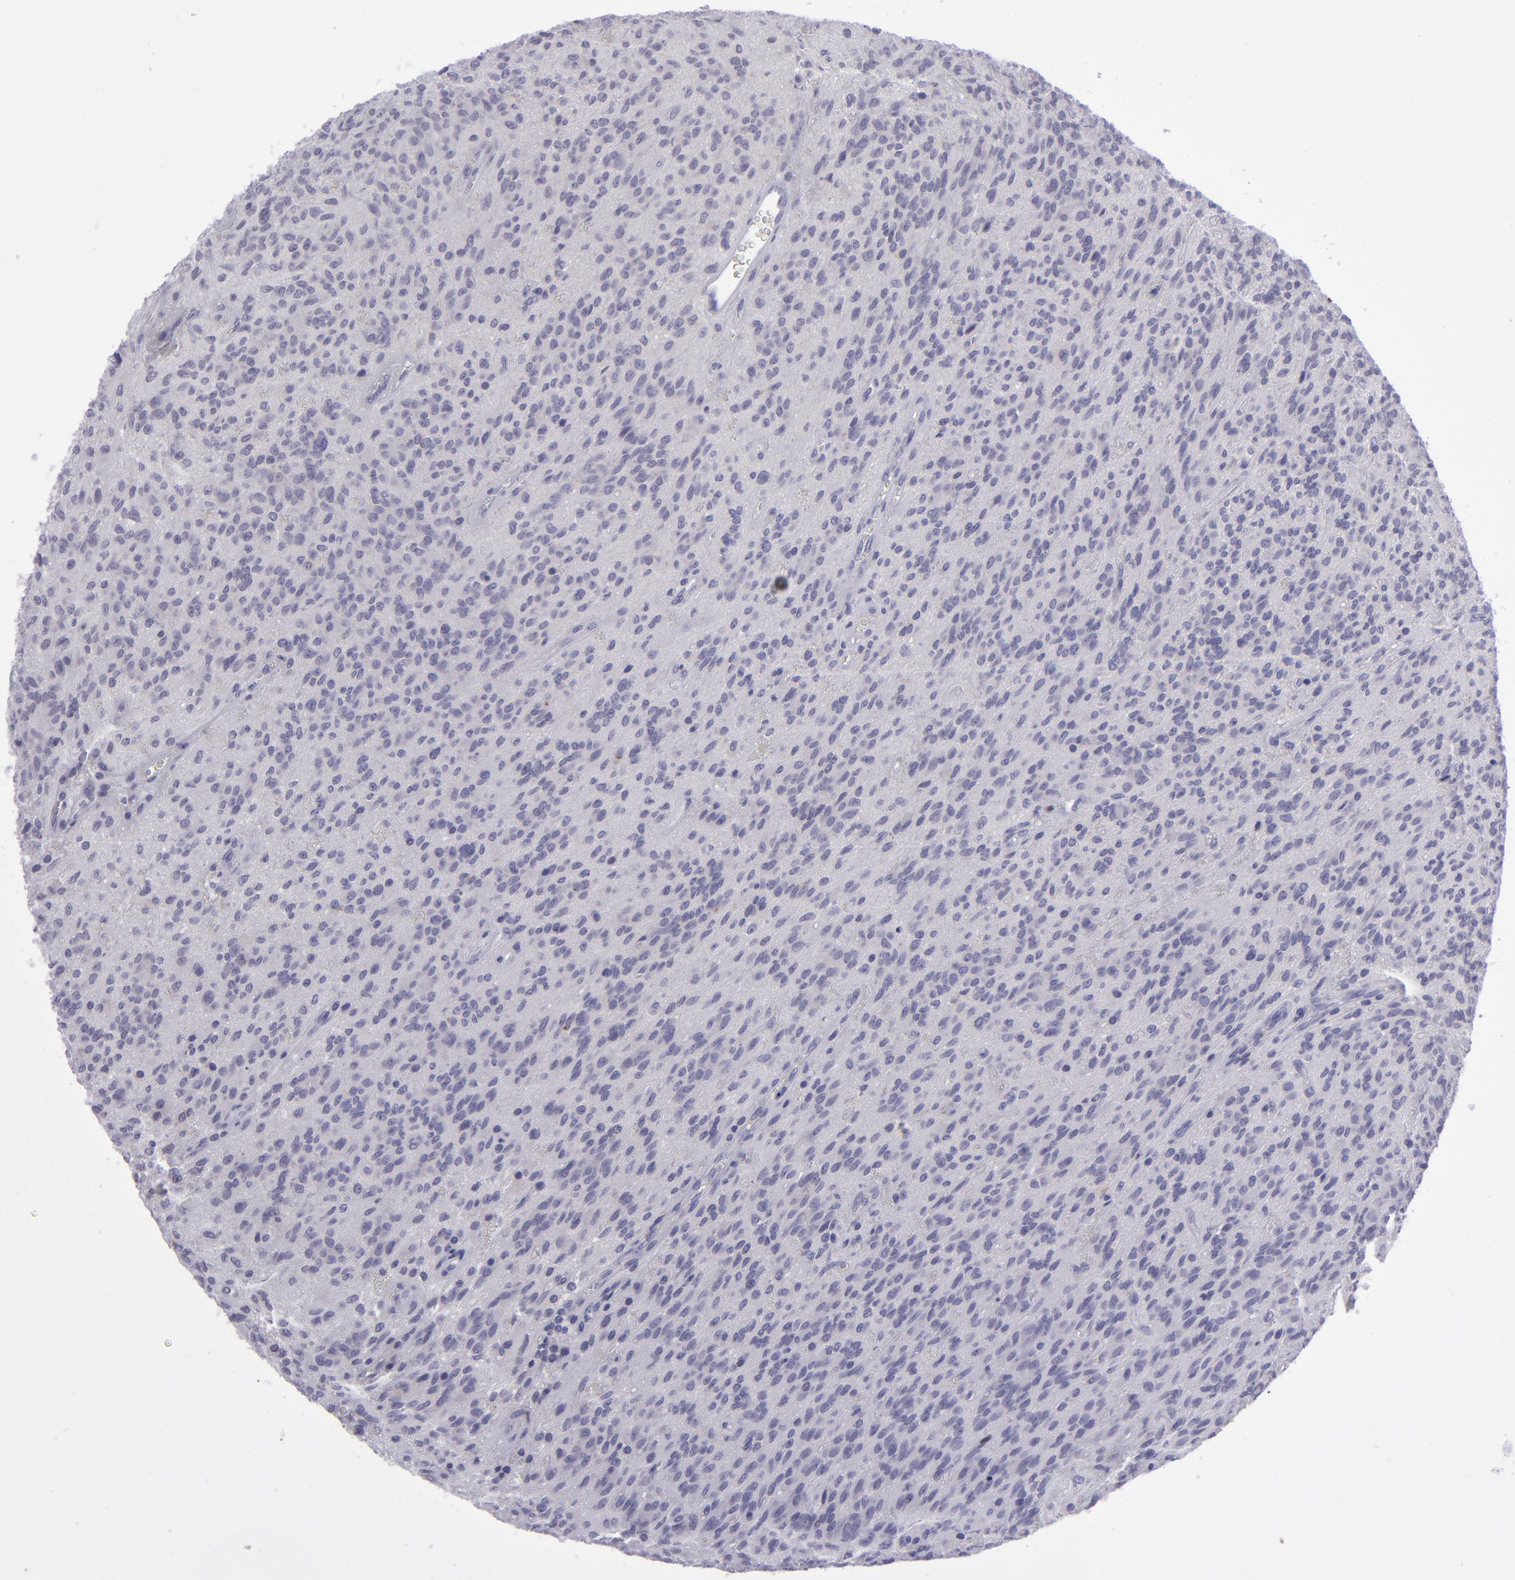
{"staining": {"intensity": "negative", "quantity": "none", "location": "none"}, "tissue": "glioma", "cell_type": "Tumor cells", "image_type": "cancer", "snomed": [{"axis": "morphology", "description": "Glioma, malignant, Low grade"}, {"axis": "topography", "description": "Brain"}], "caption": "Immunohistochemical staining of glioma shows no significant staining in tumor cells.", "gene": "POU2F2", "patient": {"sex": "female", "age": 15}}